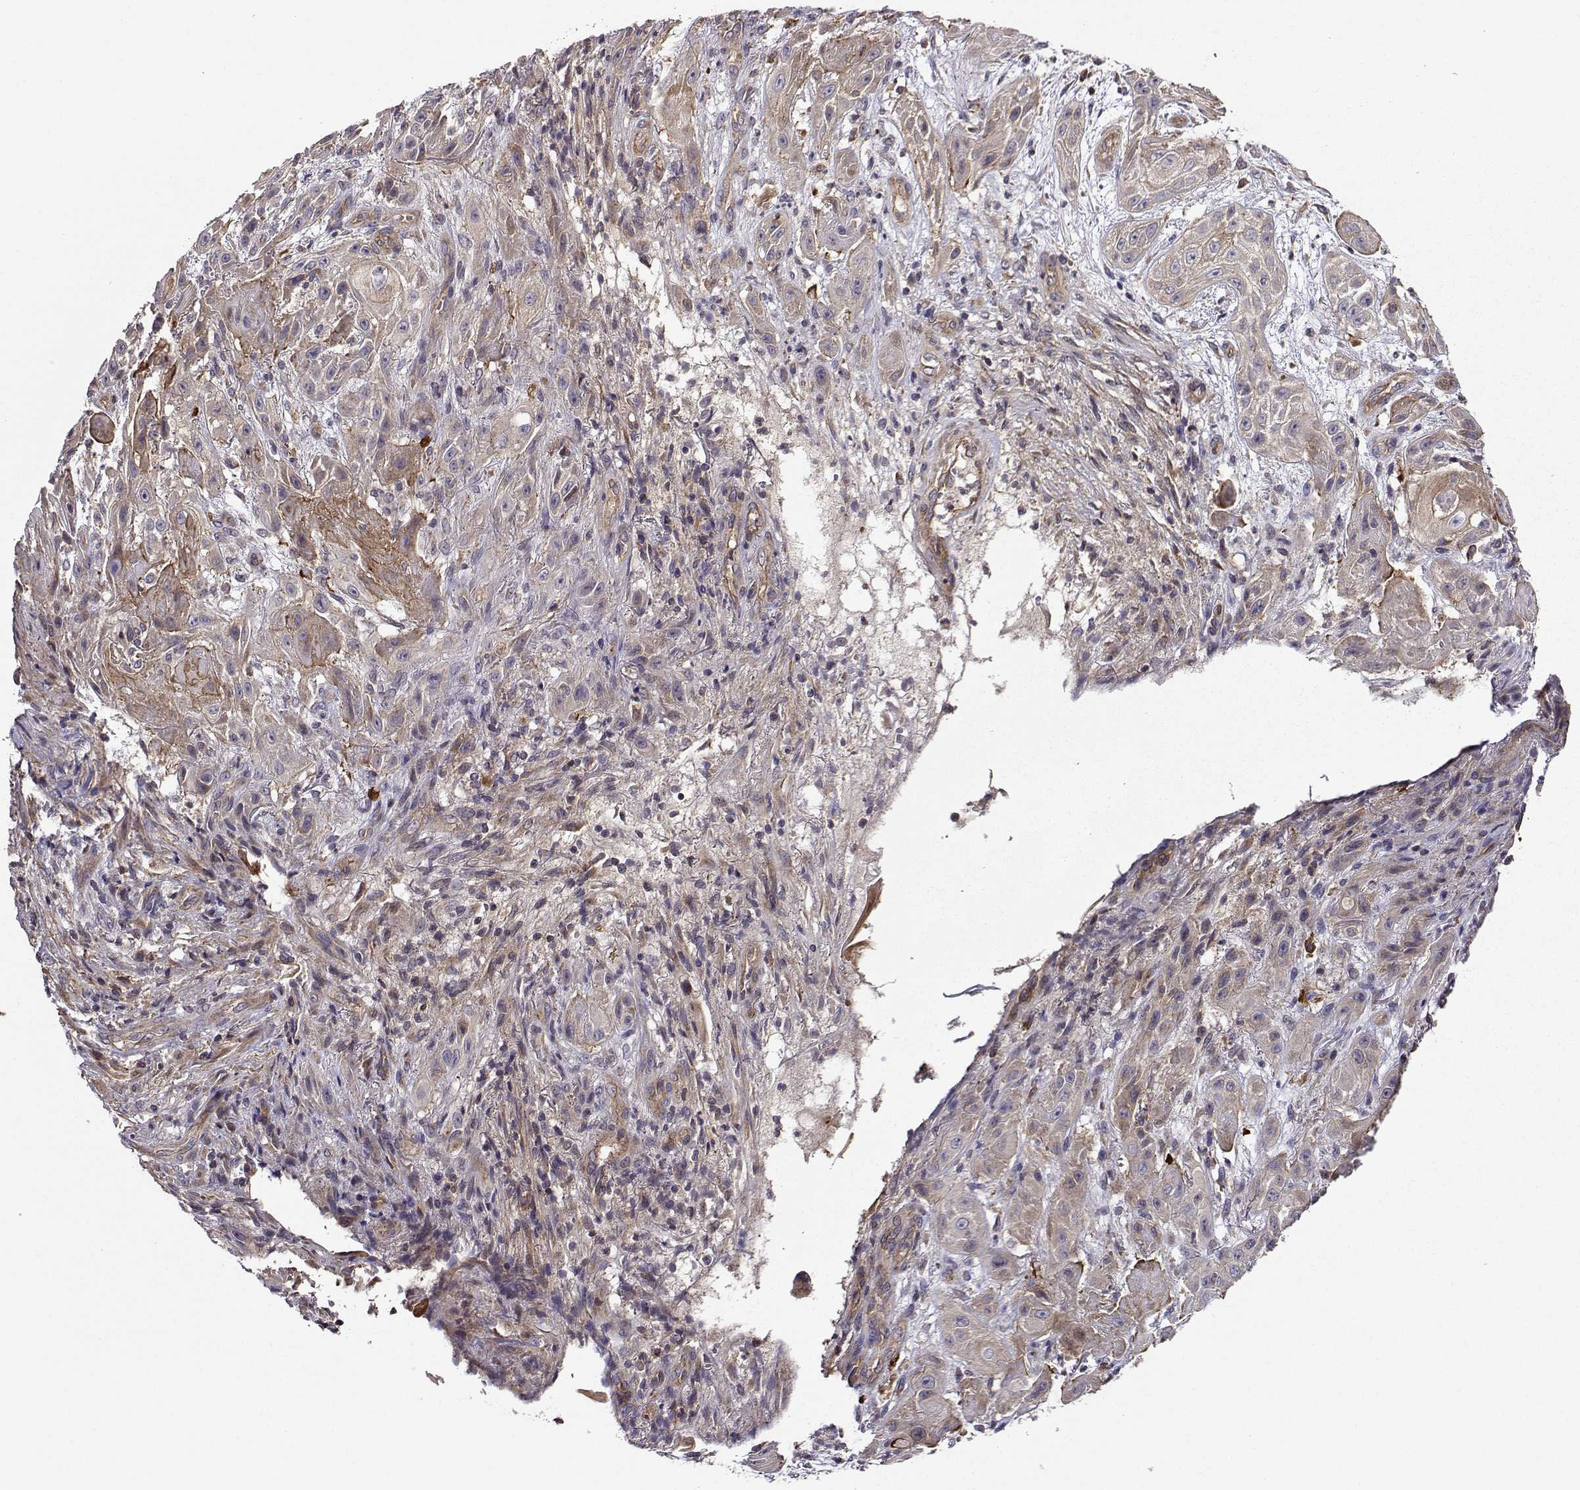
{"staining": {"intensity": "strong", "quantity": "<25%", "location": "cytoplasmic/membranous"}, "tissue": "skin cancer", "cell_type": "Tumor cells", "image_type": "cancer", "snomed": [{"axis": "morphology", "description": "Squamous cell carcinoma, NOS"}, {"axis": "topography", "description": "Skin"}], "caption": "Human squamous cell carcinoma (skin) stained with a brown dye shows strong cytoplasmic/membranous positive expression in about <25% of tumor cells.", "gene": "ITGB8", "patient": {"sex": "male", "age": 62}}